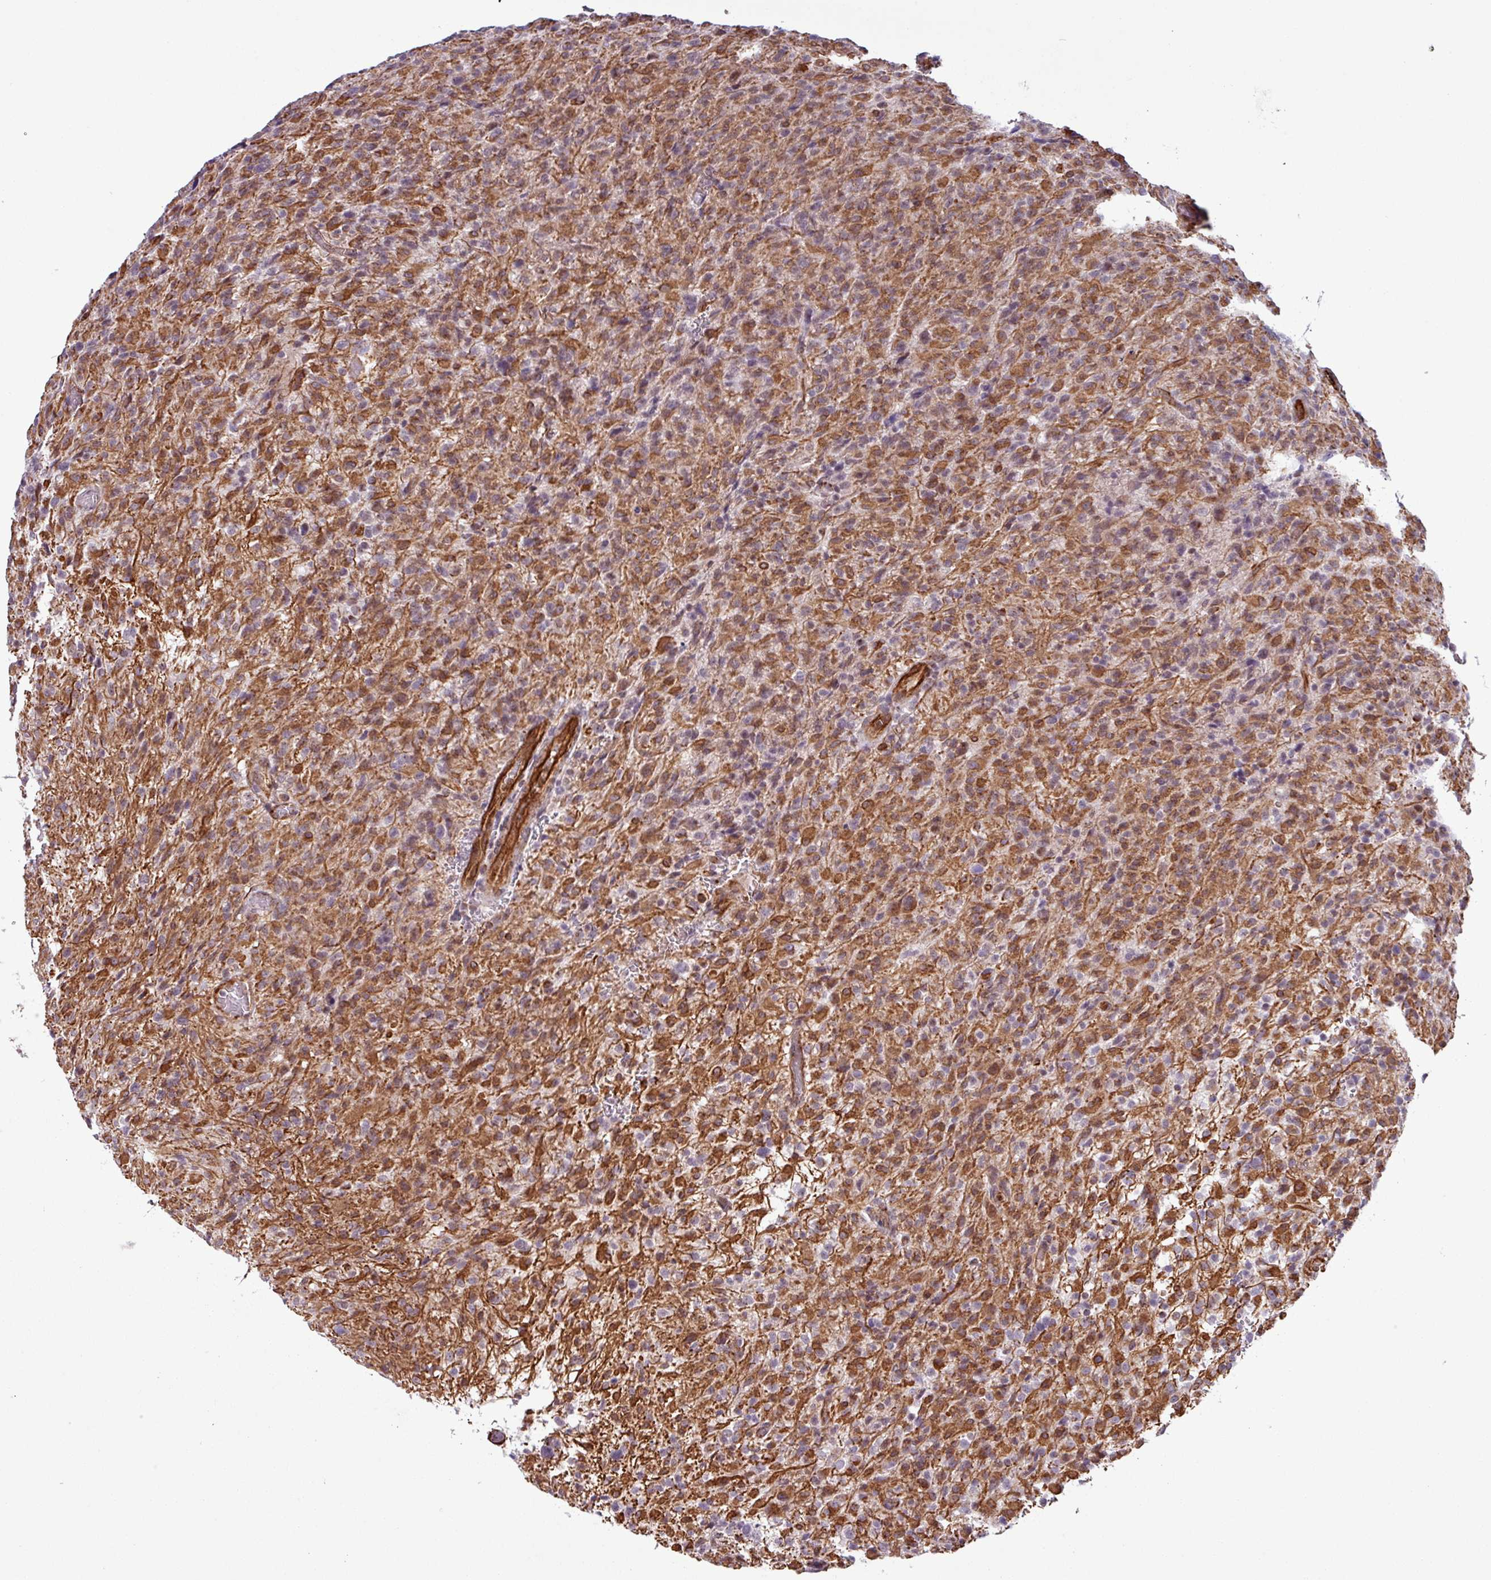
{"staining": {"intensity": "weak", "quantity": "<25%", "location": "cytoplasmic/membranous"}, "tissue": "glioma", "cell_type": "Tumor cells", "image_type": "cancer", "snomed": [{"axis": "morphology", "description": "Glioma, malignant, High grade"}, {"axis": "topography", "description": "Brain"}], "caption": "The immunohistochemistry (IHC) image has no significant expression in tumor cells of high-grade glioma (malignant) tissue. (Brightfield microscopy of DAB immunohistochemistry at high magnification).", "gene": "CHD3", "patient": {"sex": "female", "age": 57}}